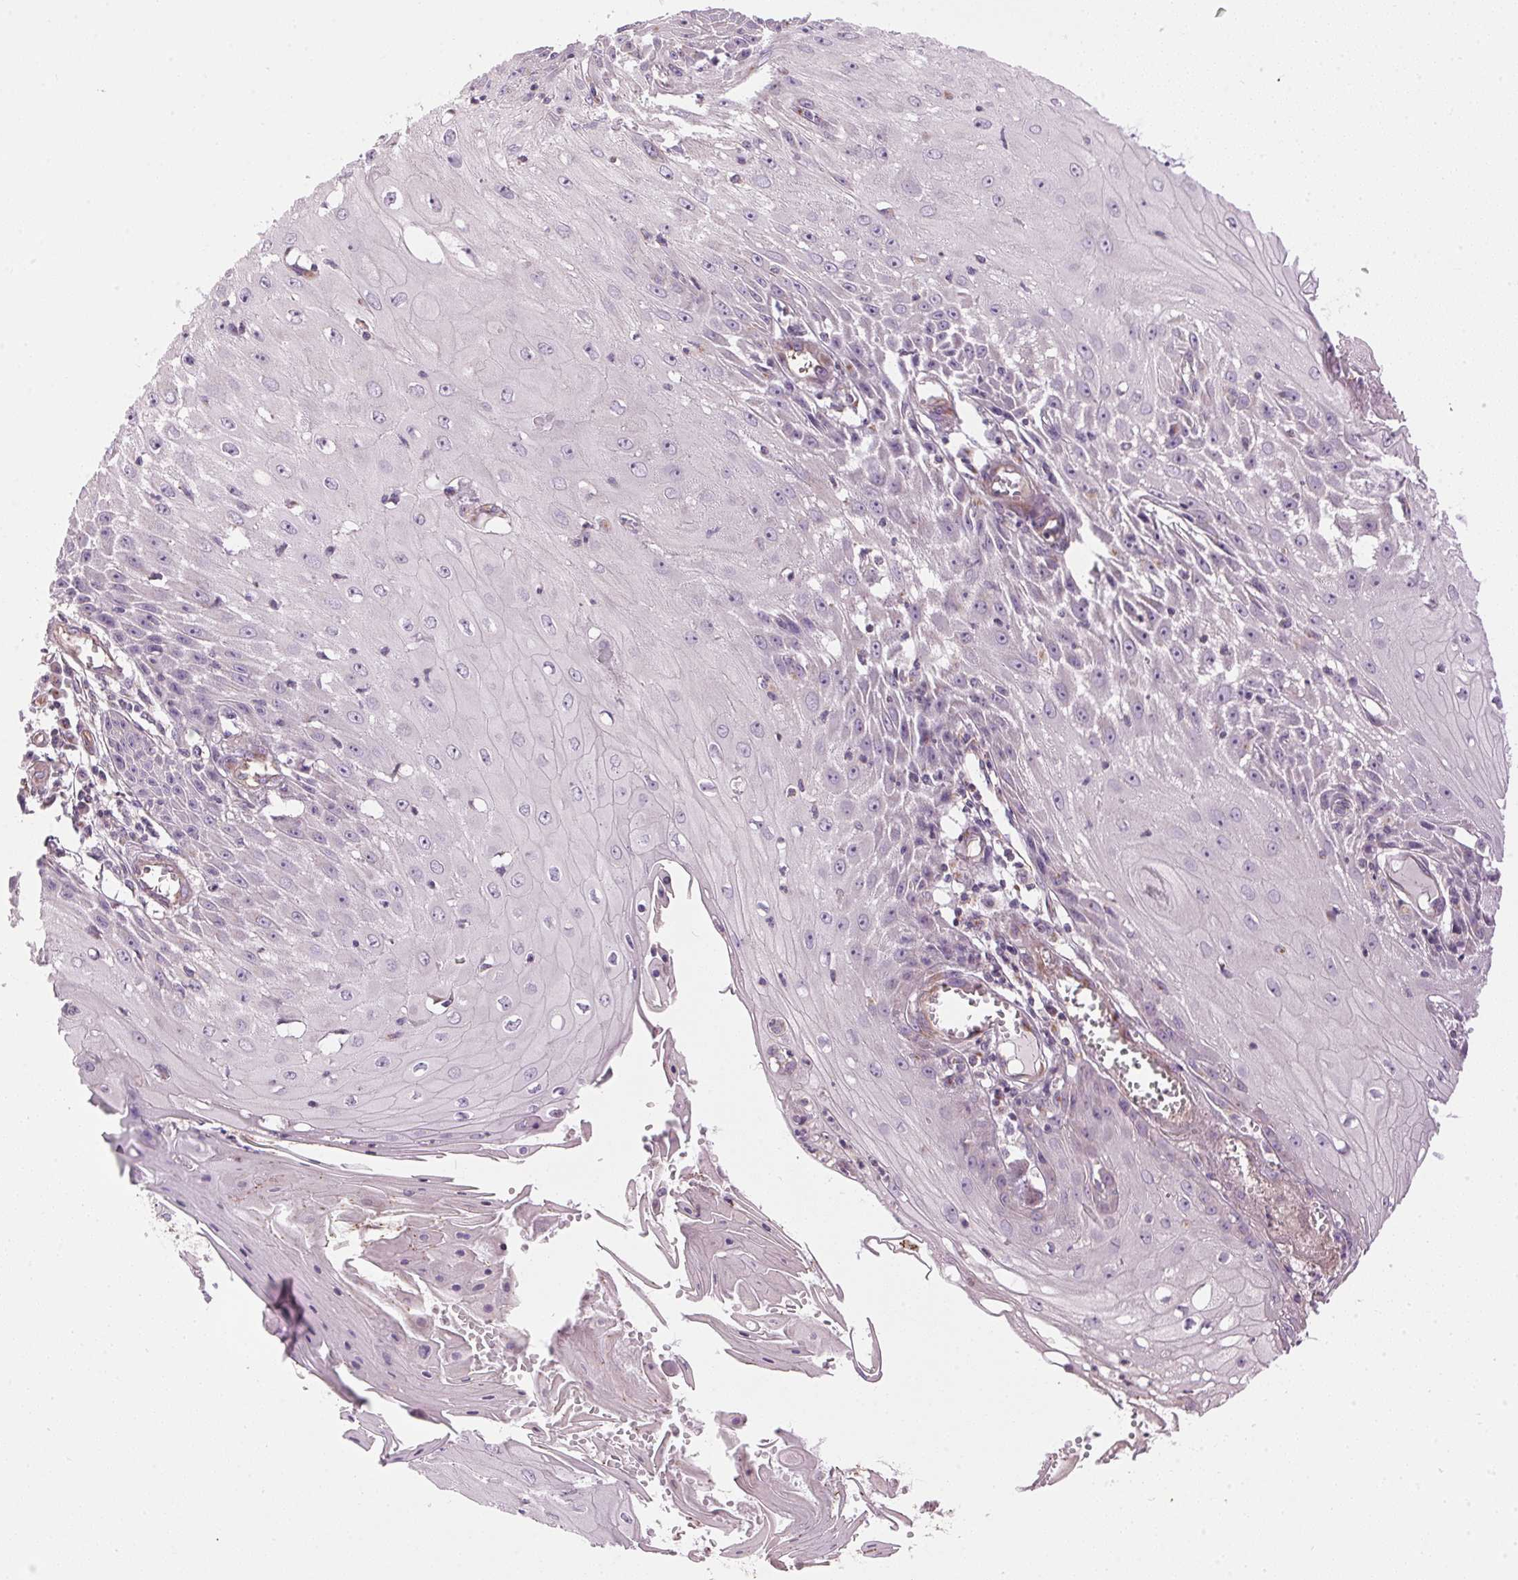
{"staining": {"intensity": "negative", "quantity": "none", "location": "none"}, "tissue": "skin cancer", "cell_type": "Tumor cells", "image_type": "cancer", "snomed": [{"axis": "morphology", "description": "Squamous cell carcinoma, NOS"}, {"axis": "topography", "description": "Skin"}], "caption": "This is a histopathology image of IHC staining of skin squamous cell carcinoma, which shows no staining in tumor cells. The staining was performed using DAB (3,3'-diaminobenzidine) to visualize the protein expression in brown, while the nuclei were stained in blue with hematoxylin (Magnification: 20x).", "gene": "GOLPH3", "patient": {"sex": "female", "age": 73}}